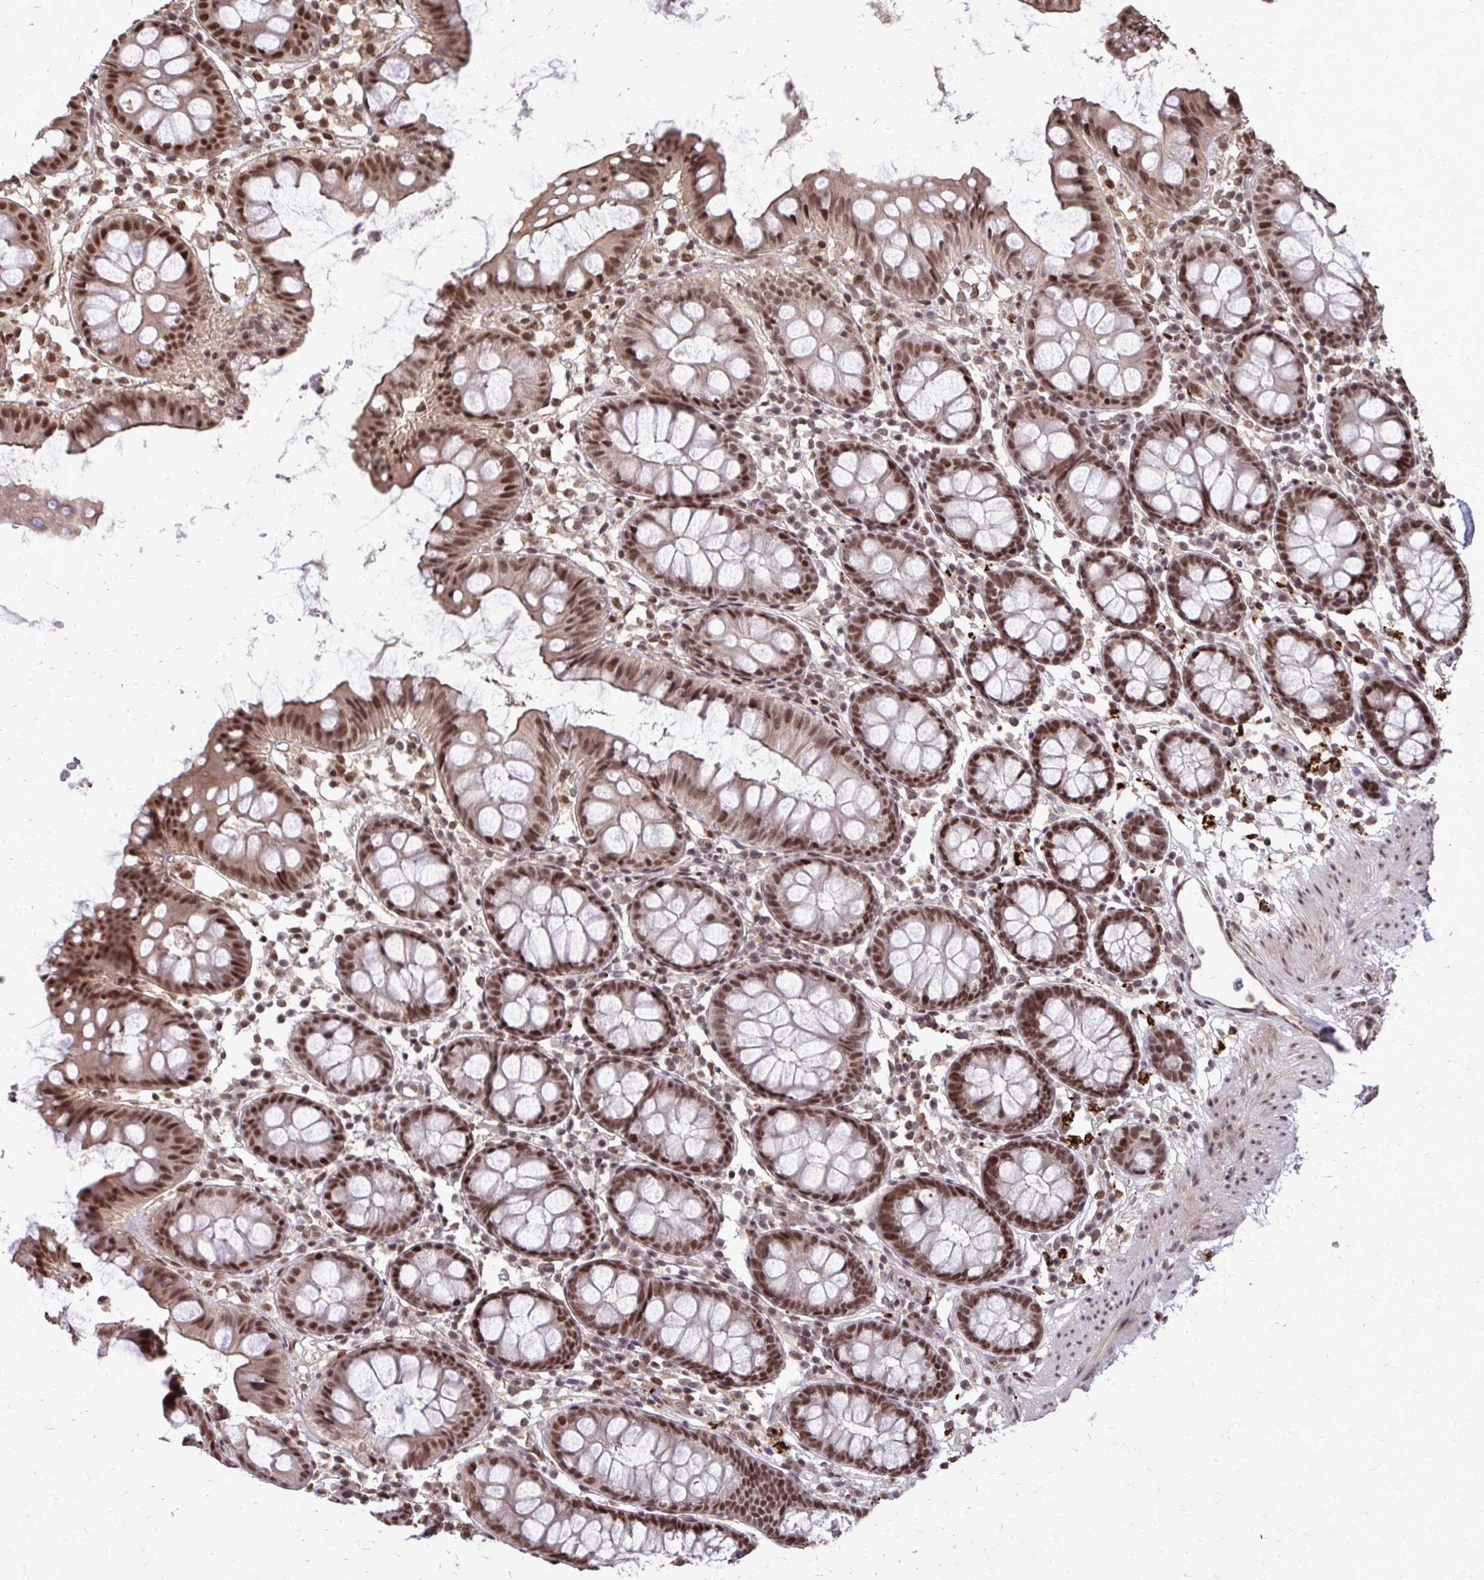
{"staining": {"intensity": "moderate", "quantity": ">75%", "location": "nuclear"}, "tissue": "colon", "cell_type": "Endothelial cells", "image_type": "normal", "snomed": [{"axis": "morphology", "description": "Normal tissue, NOS"}, {"axis": "topography", "description": "Colon"}], "caption": "A photomicrograph of colon stained for a protein displays moderate nuclear brown staining in endothelial cells.", "gene": "SS18", "patient": {"sex": "female", "age": 84}}